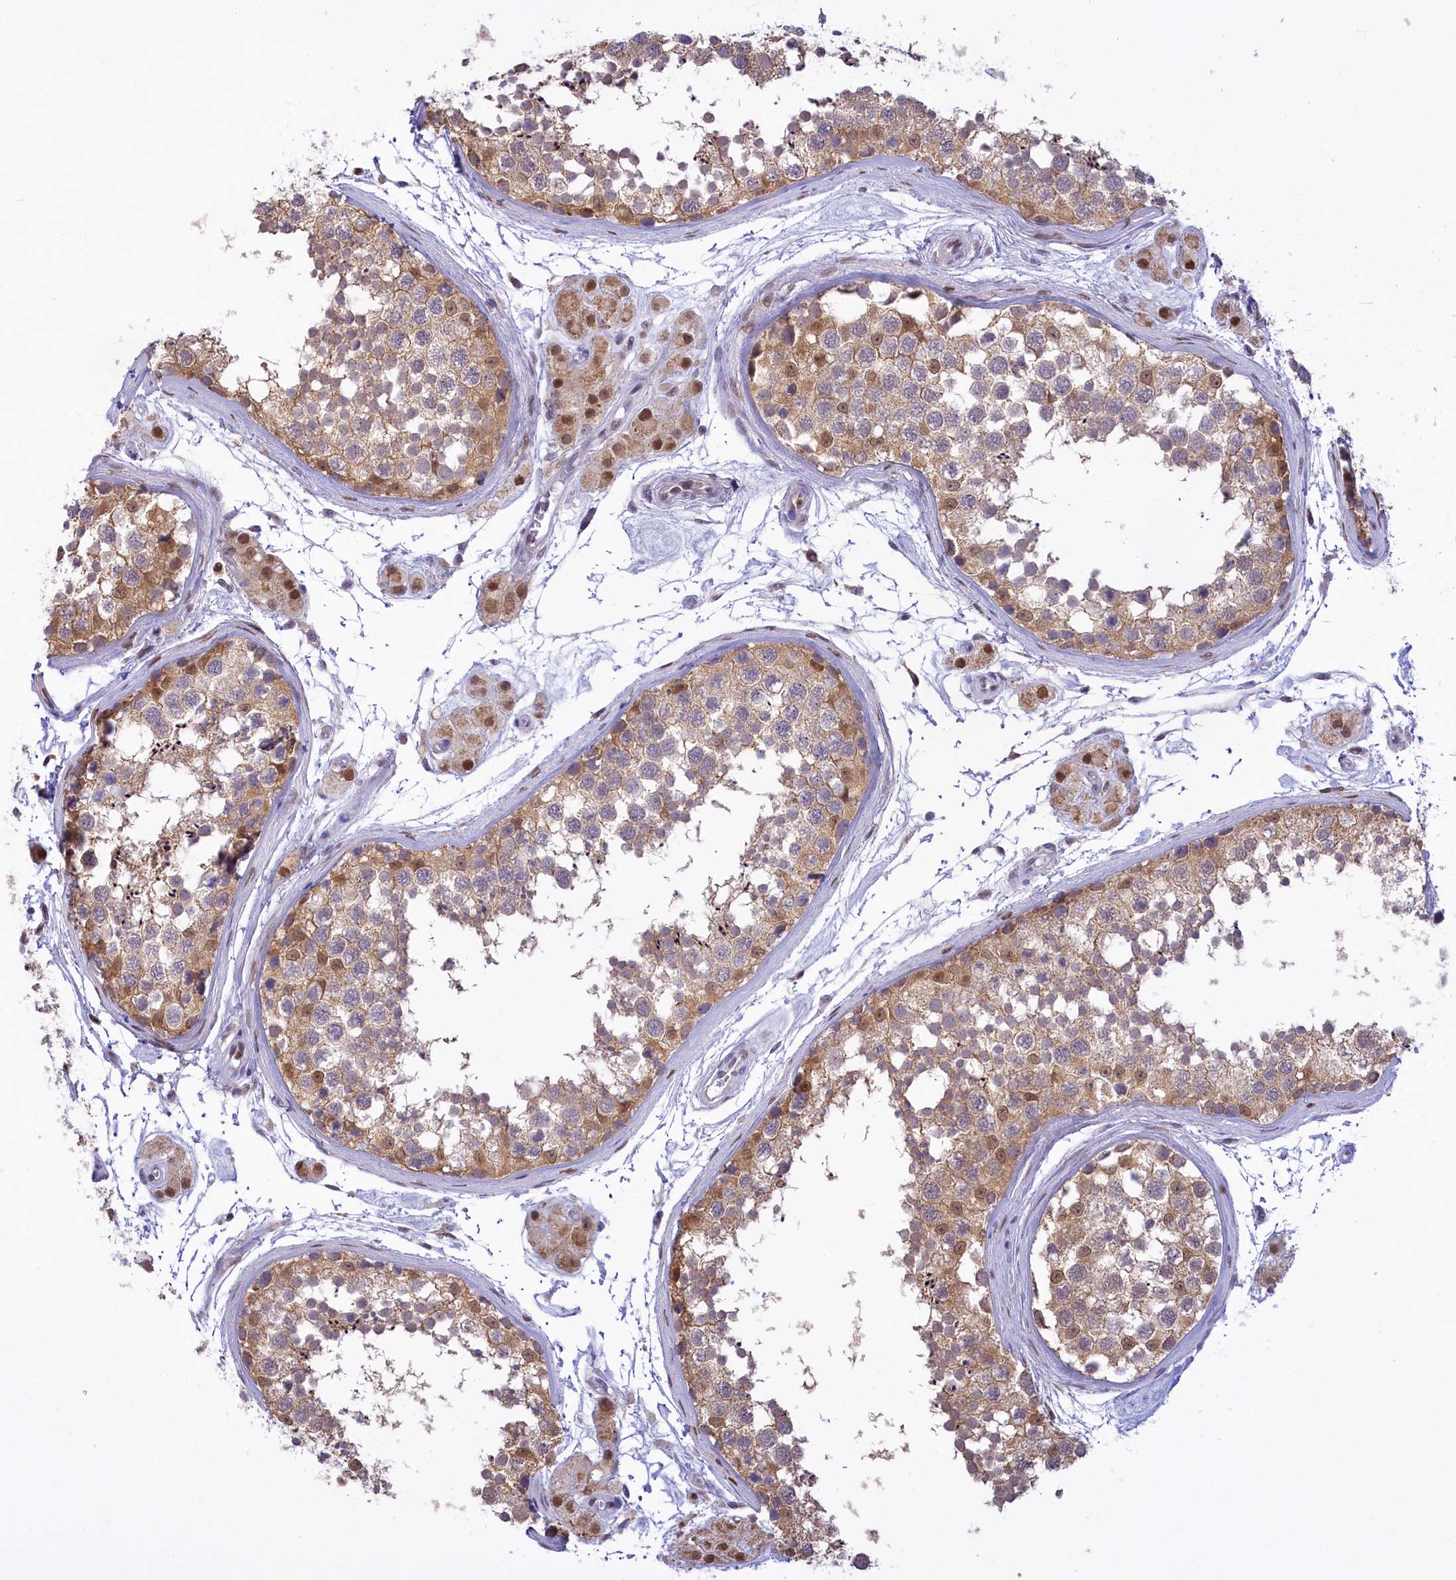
{"staining": {"intensity": "moderate", "quantity": "25%-75%", "location": "cytoplasmic/membranous,nuclear"}, "tissue": "testis", "cell_type": "Cells in seminiferous ducts", "image_type": "normal", "snomed": [{"axis": "morphology", "description": "Normal tissue, NOS"}, {"axis": "topography", "description": "Testis"}], "caption": "Immunohistochemistry (DAB (3,3'-diaminobenzidine)) staining of benign testis demonstrates moderate cytoplasmic/membranous,nuclear protein positivity in about 25%-75% of cells in seminiferous ducts.", "gene": "IZUMO2", "patient": {"sex": "male", "age": 56}}